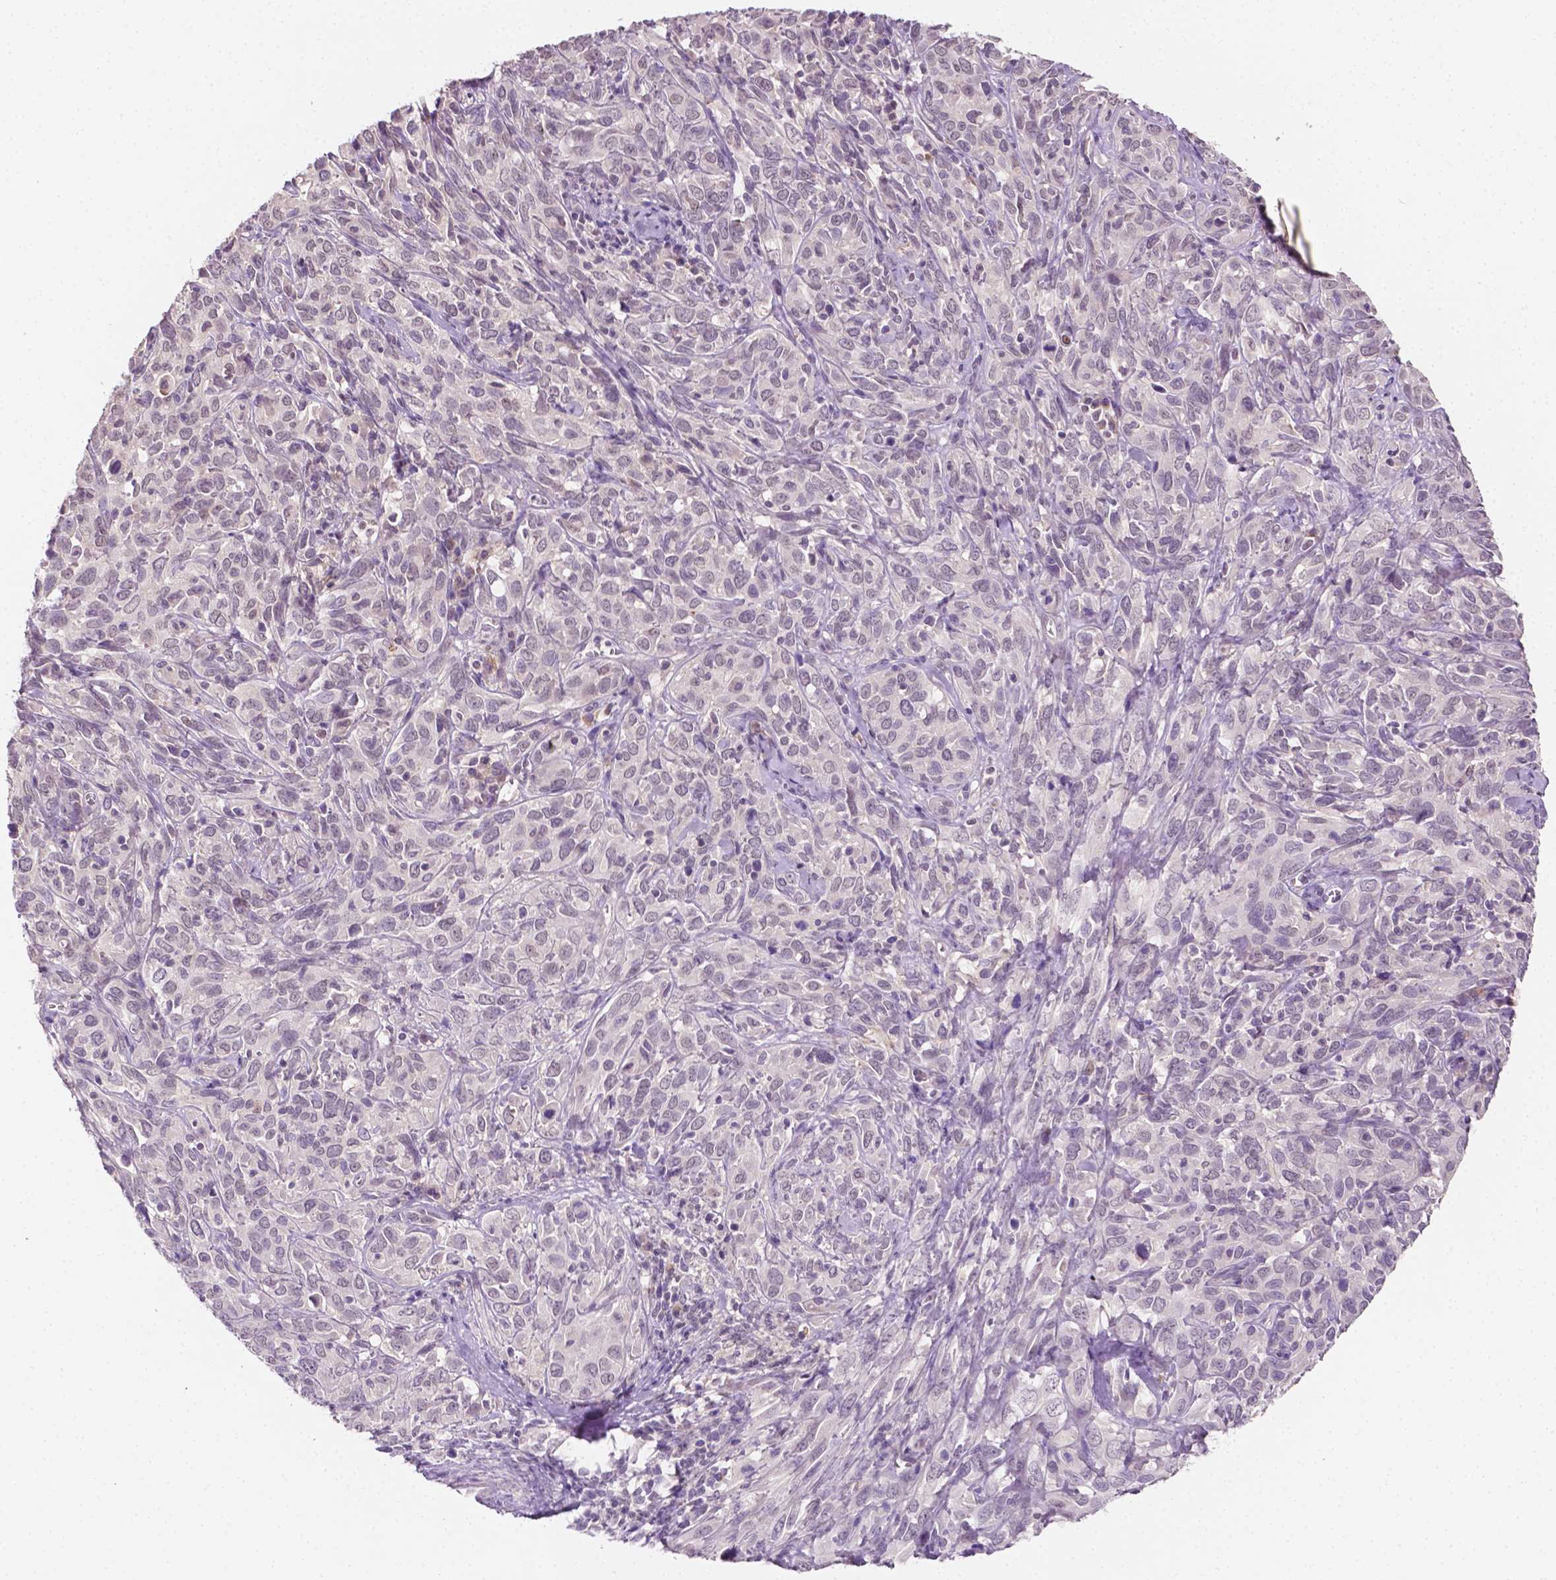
{"staining": {"intensity": "negative", "quantity": "none", "location": "none"}, "tissue": "cervical cancer", "cell_type": "Tumor cells", "image_type": "cancer", "snomed": [{"axis": "morphology", "description": "Normal tissue, NOS"}, {"axis": "morphology", "description": "Squamous cell carcinoma, NOS"}, {"axis": "topography", "description": "Cervix"}], "caption": "This is a histopathology image of IHC staining of squamous cell carcinoma (cervical), which shows no positivity in tumor cells.", "gene": "MROH6", "patient": {"sex": "female", "age": 51}}